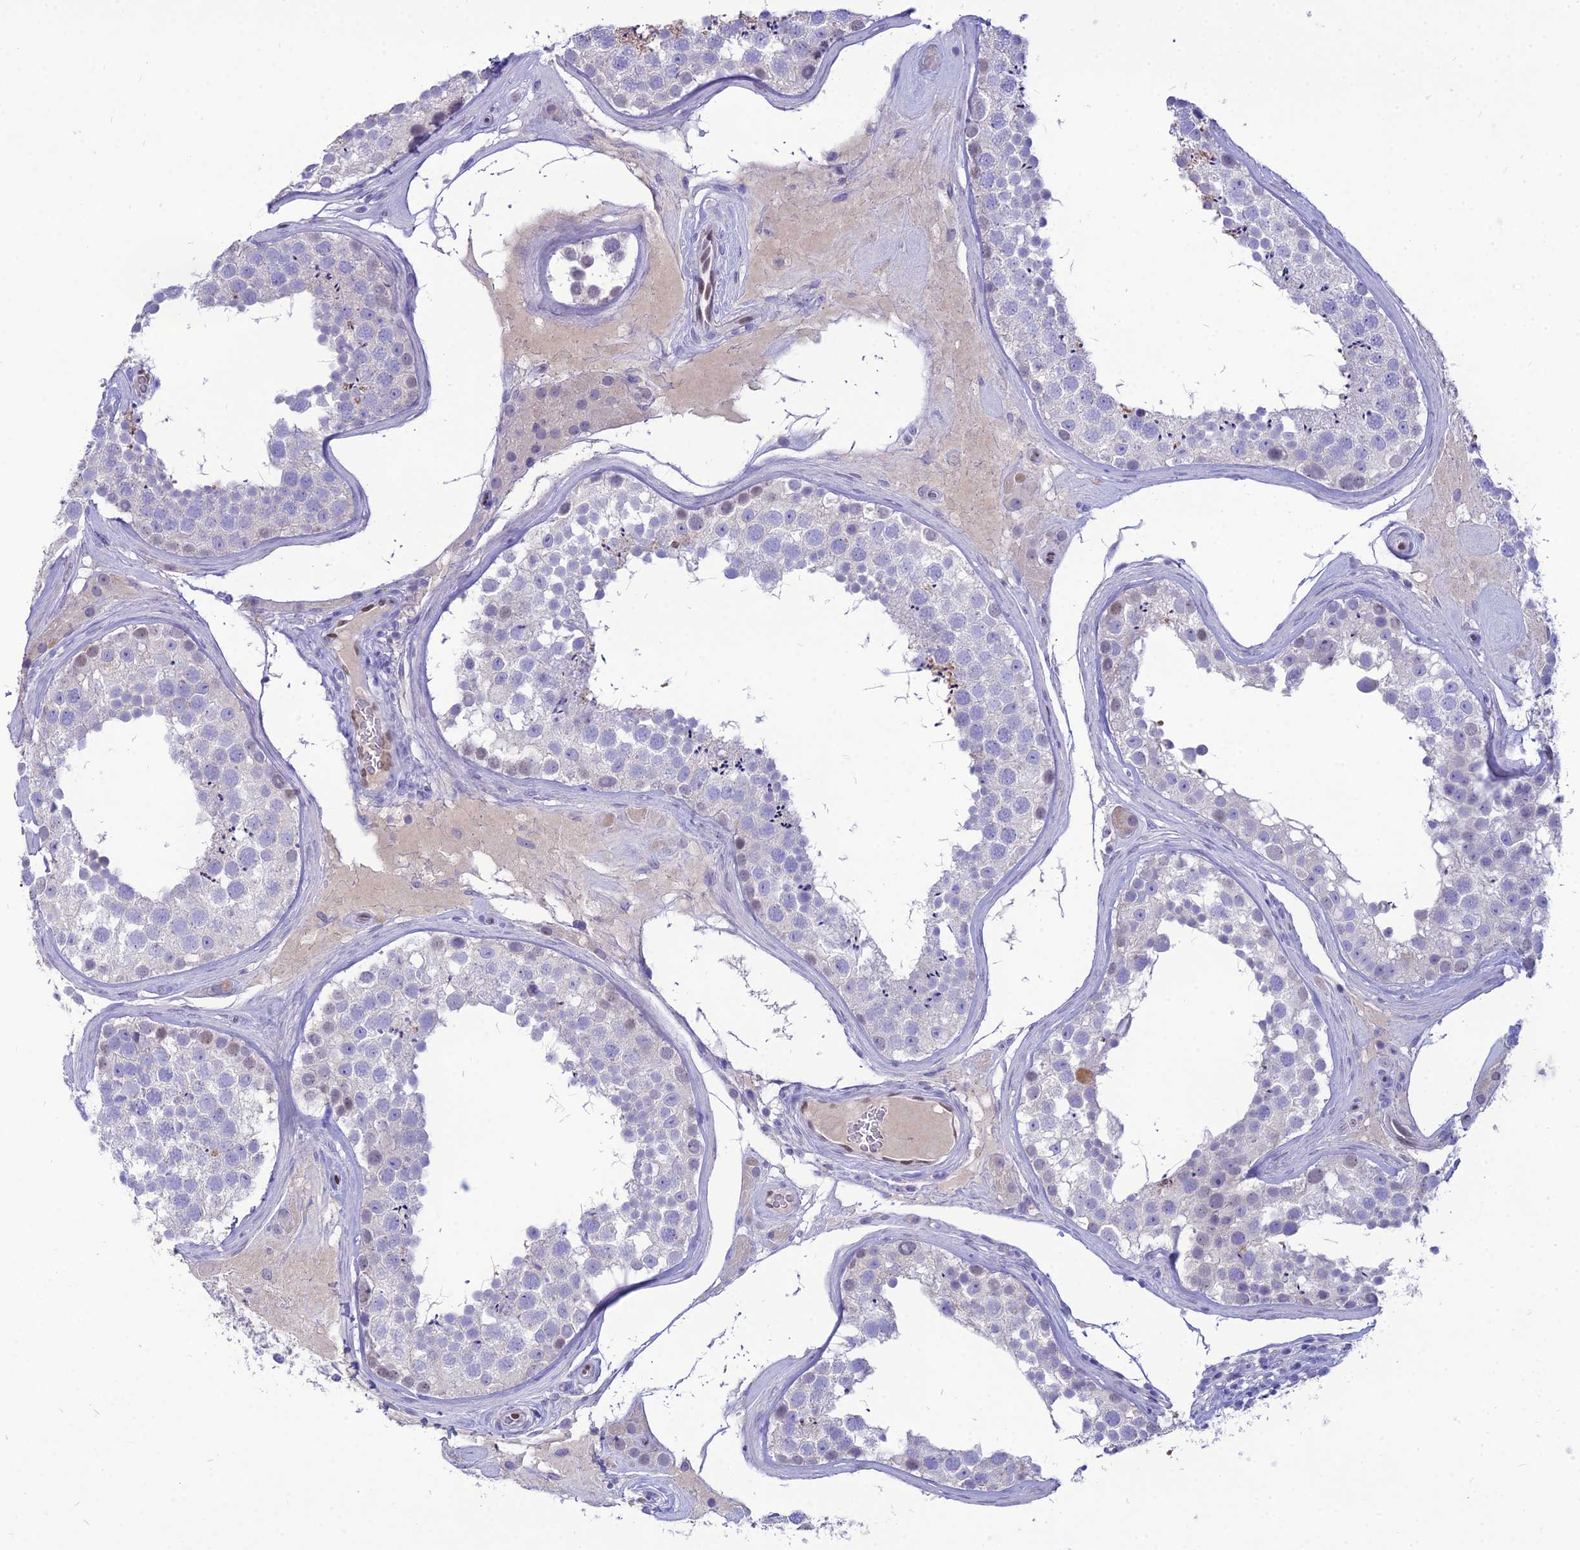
{"staining": {"intensity": "negative", "quantity": "none", "location": "none"}, "tissue": "testis", "cell_type": "Cells in seminiferous ducts", "image_type": "normal", "snomed": [{"axis": "morphology", "description": "Normal tissue, NOS"}, {"axis": "topography", "description": "Testis"}], "caption": "High power microscopy image of an immunohistochemistry (IHC) image of normal testis, revealing no significant staining in cells in seminiferous ducts.", "gene": "NOVA2", "patient": {"sex": "male", "age": 46}}